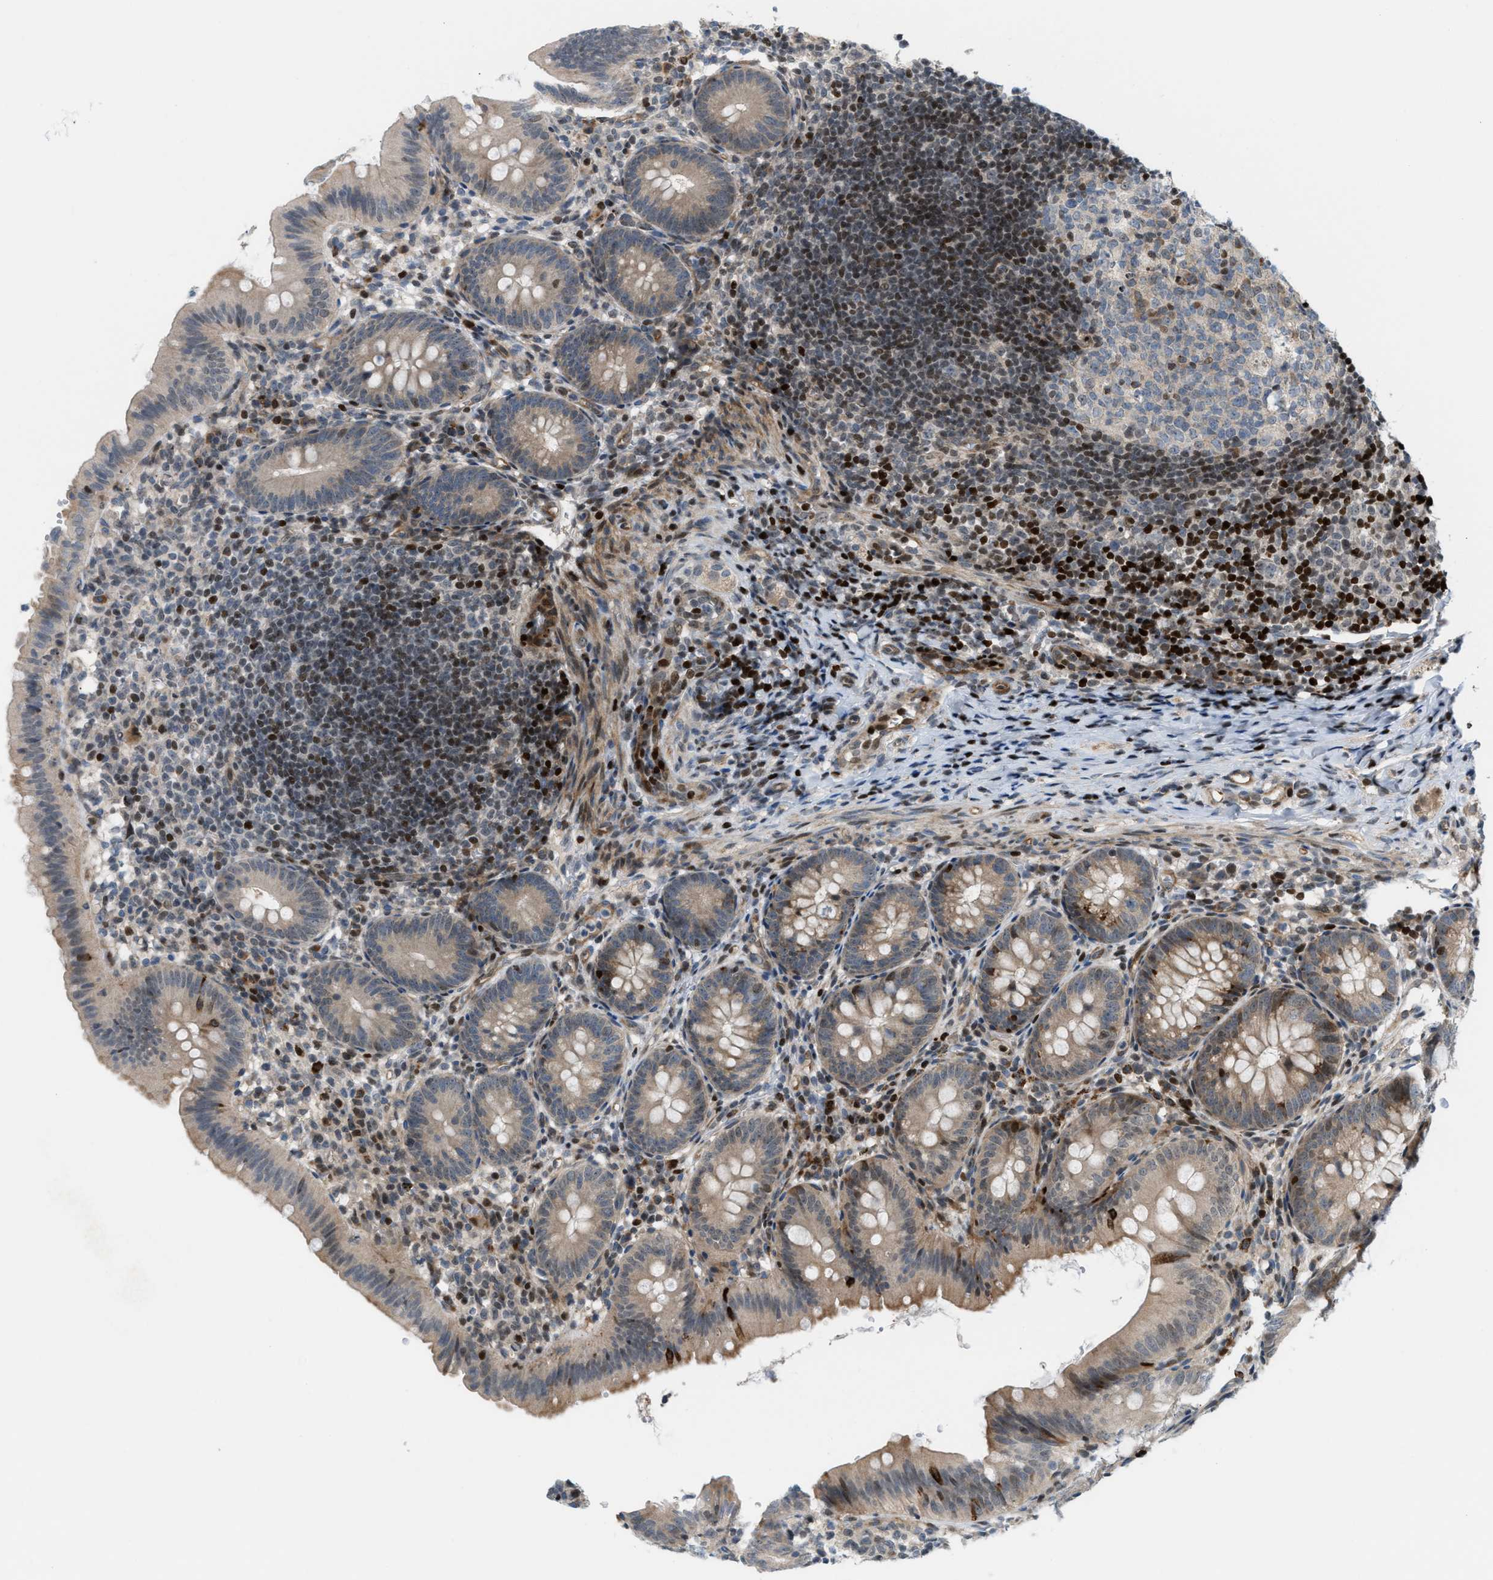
{"staining": {"intensity": "moderate", "quantity": "<25%", "location": "cytoplasmic/membranous"}, "tissue": "appendix", "cell_type": "Glandular cells", "image_type": "normal", "snomed": [{"axis": "morphology", "description": "Normal tissue, NOS"}, {"axis": "topography", "description": "Appendix"}], "caption": "Human appendix stained with a brown dye displays moderate cytoplasmic/membranous positive expression in approximately <25% of glandular cells.", "gene": "ZNF276", "patient": {"sex": "male", "age": 1}}